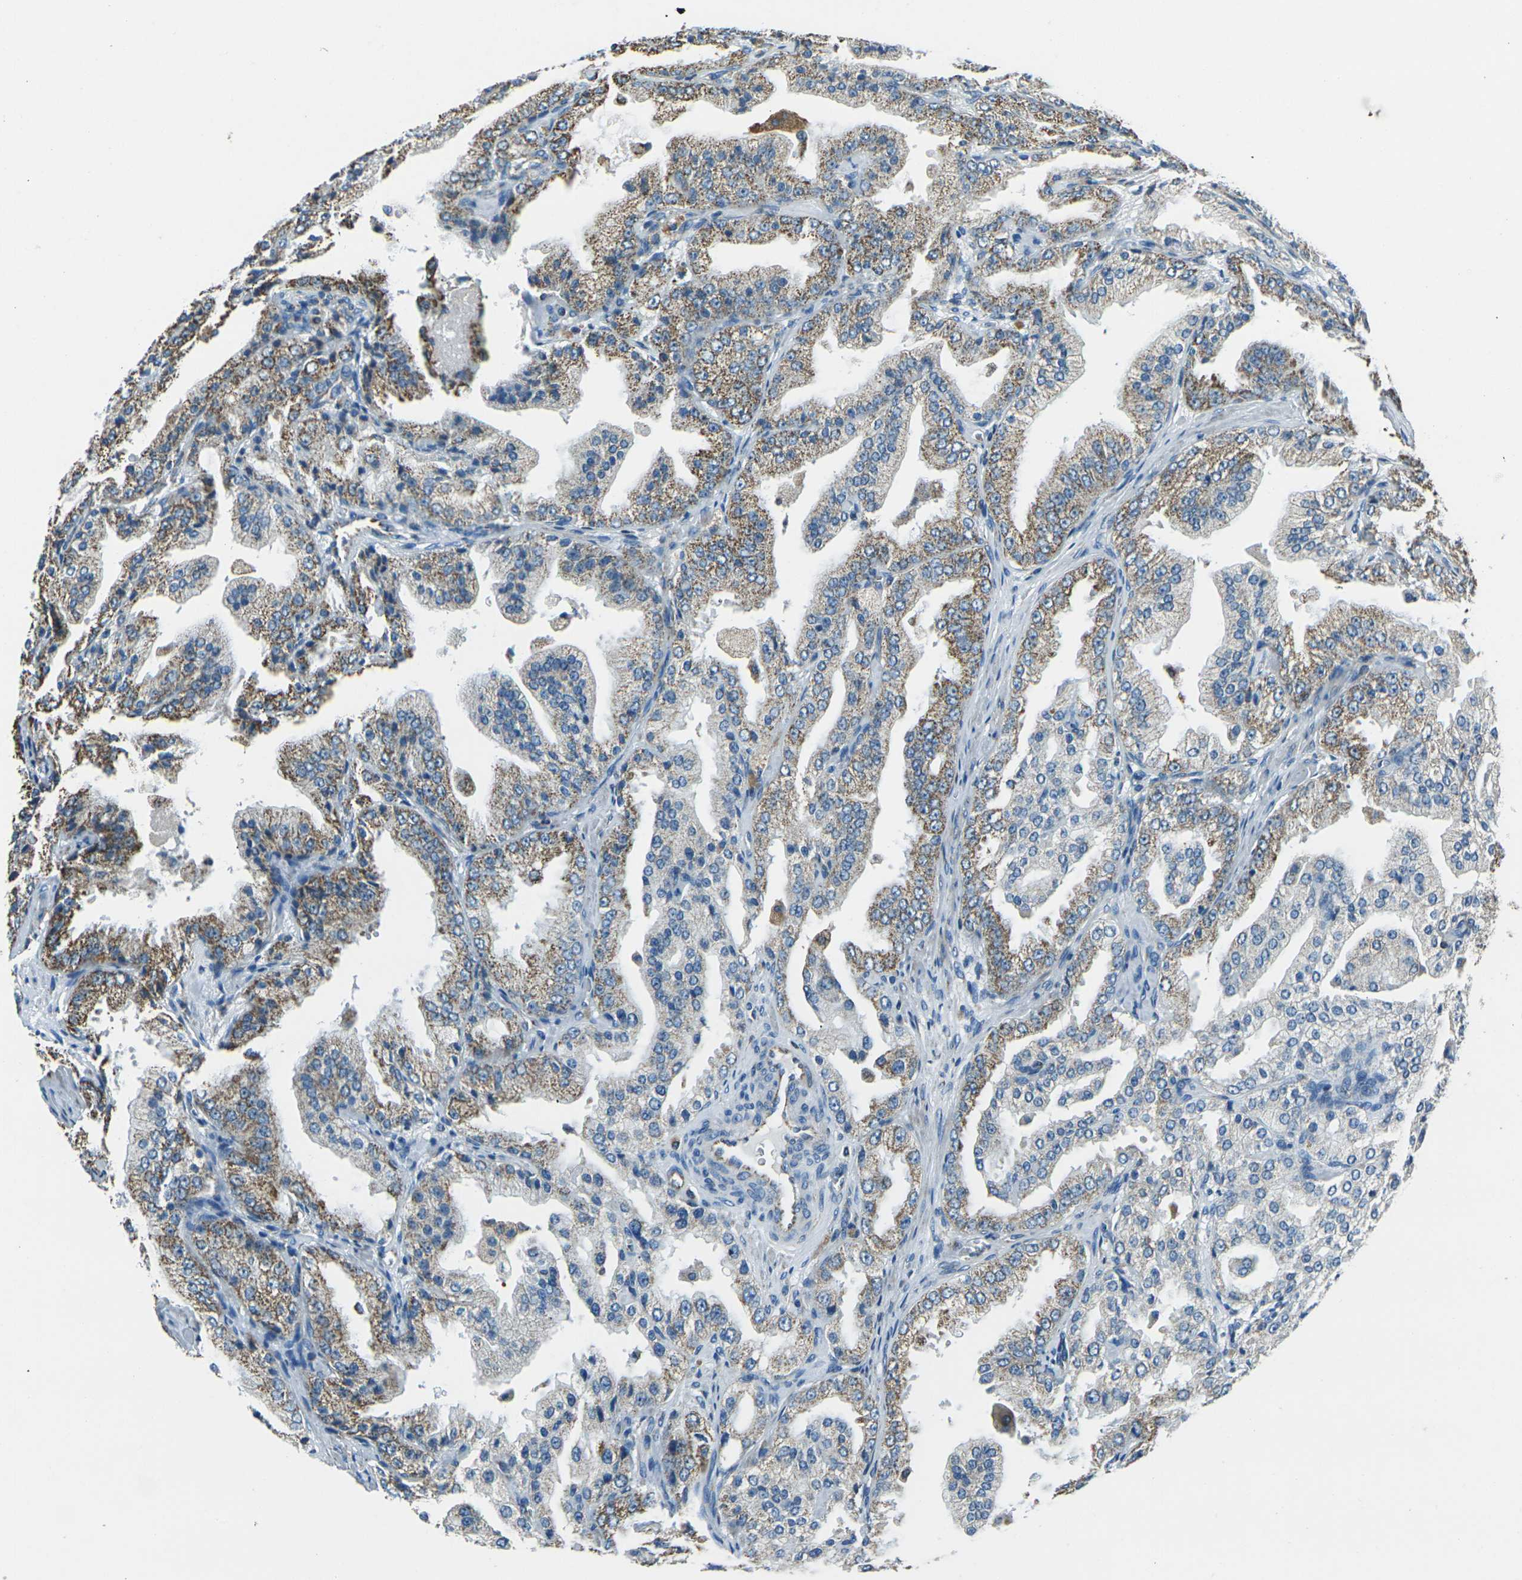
{"staining": {"intensity": "moderate", "quantity": ">75%", "location": "cytoplasmic/membranous"}, "tissue": "prostate cancer", "cell_type": "Tumor cells", "image_type": "cancer", "snomed": [{"axis": "morphology", "description": "Adenocarcinoma, High grade"}, {"axis": "topography", "description": "Prostate"}], "caption": "Prostate adenocarcinoma (high-grade) stained with DAB (3,3'-diaminobenzidine) immunohistochemistry (IHC) displays medium levels of moderate cytoplasmic/membranous positivity in about >75% of tumor cells.", "gene": "IRF3", "patient": {"sex": "male", "age": 61}}